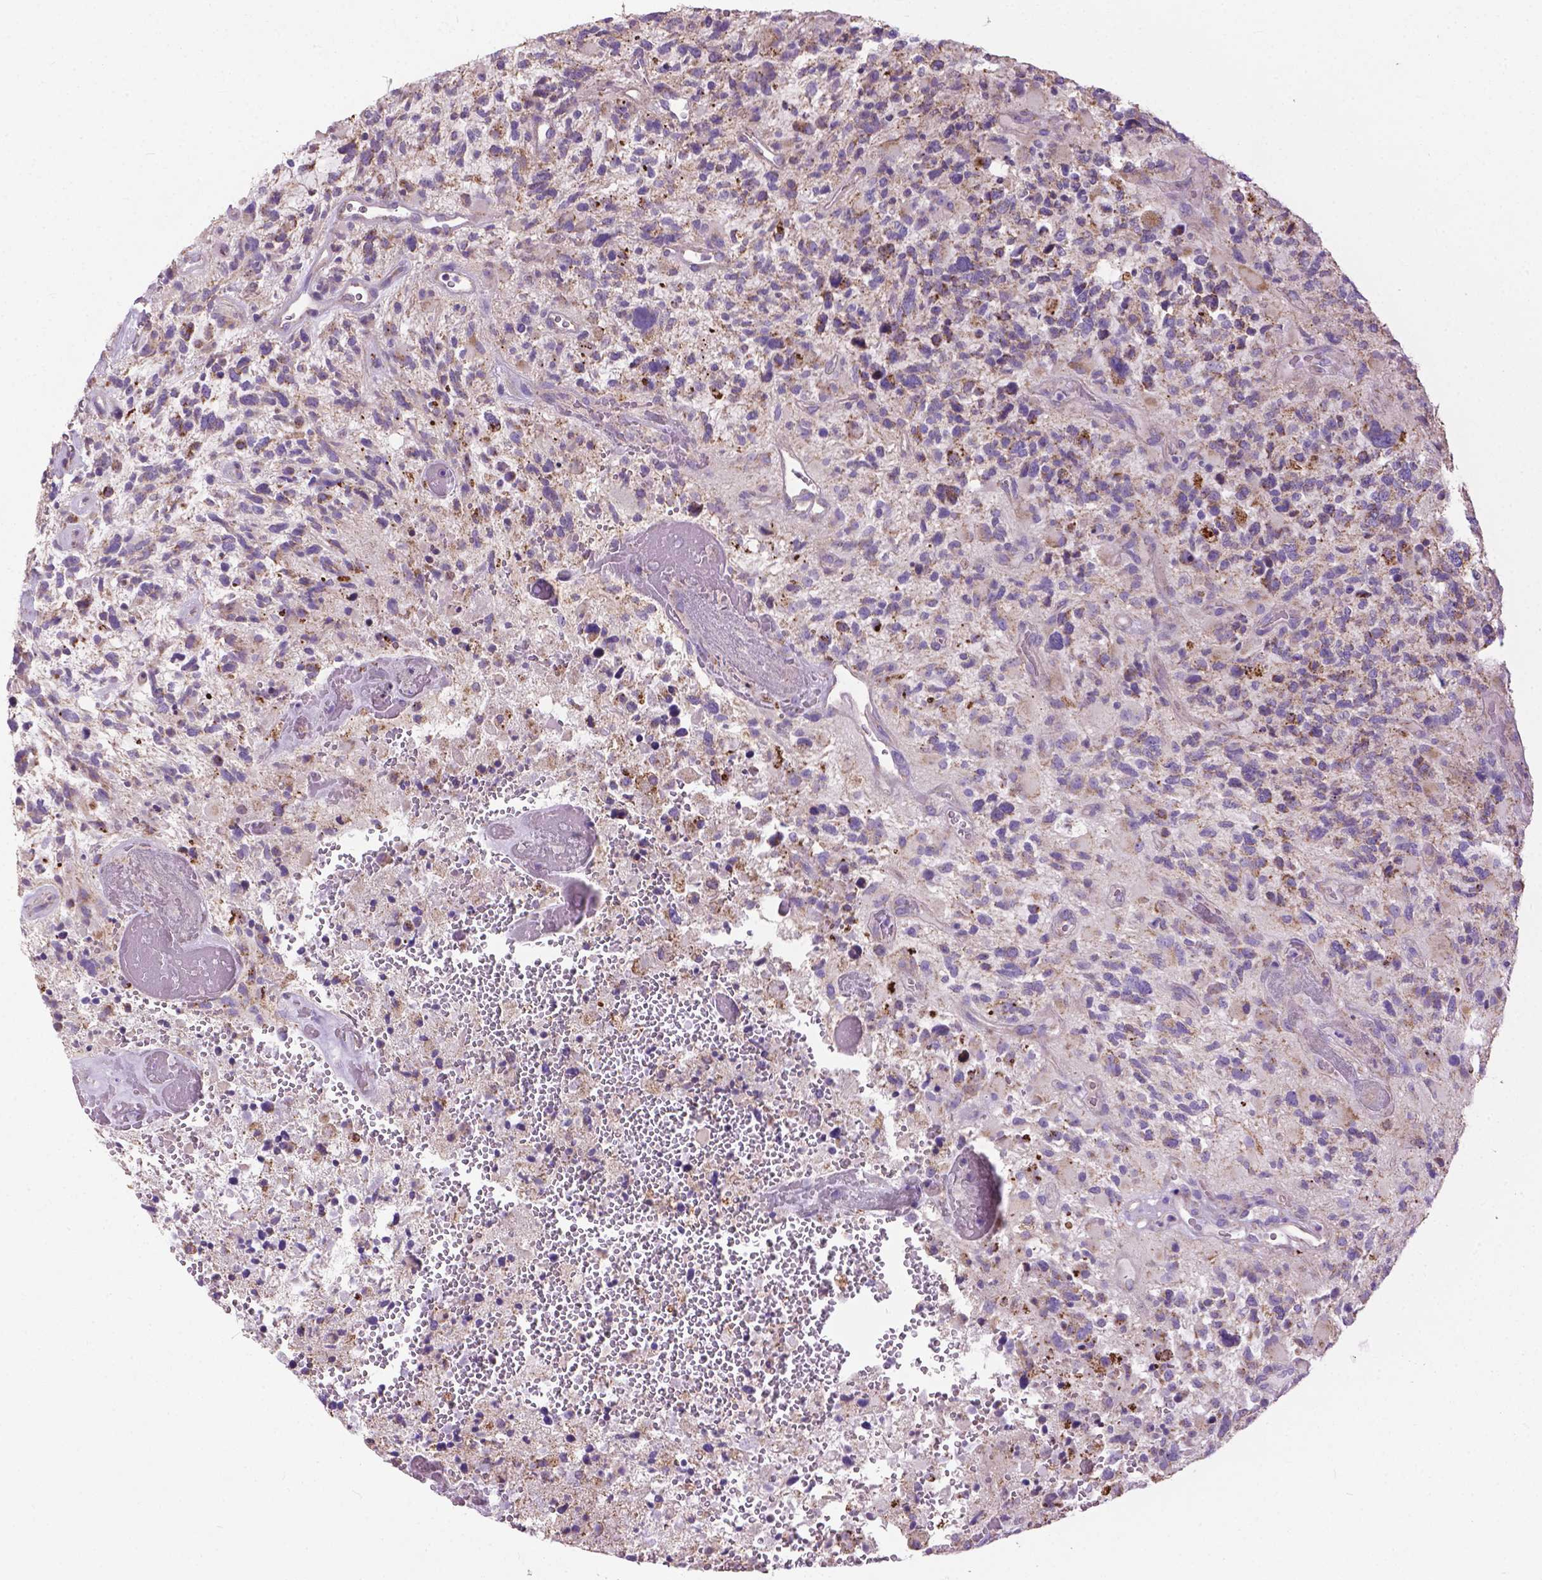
{"staining": {"intensity": "moderate", "quantity": "<25%", "location": "cytoplasmic/membranous"}, "tissue": "glioma", "cell_type": "Tumor cells", "image_type": "cancer", "snomed": [{"axis": "morphology", "description": "Glioma, malignant, High grade"}, {"axis": "topography", "description": "Brain"}], "caption": "Brown immunohistochemical staining in glioma demonstrates moderate cytoplasmic/membranous expression in approximately <25% of tumor cells. (DAB (3,3'-diaminobenzidine) = brown stain, brightfield microscopy at high magnification).", "gene": "VDAC1", "patient": {"sex": "female", "age": 71}}